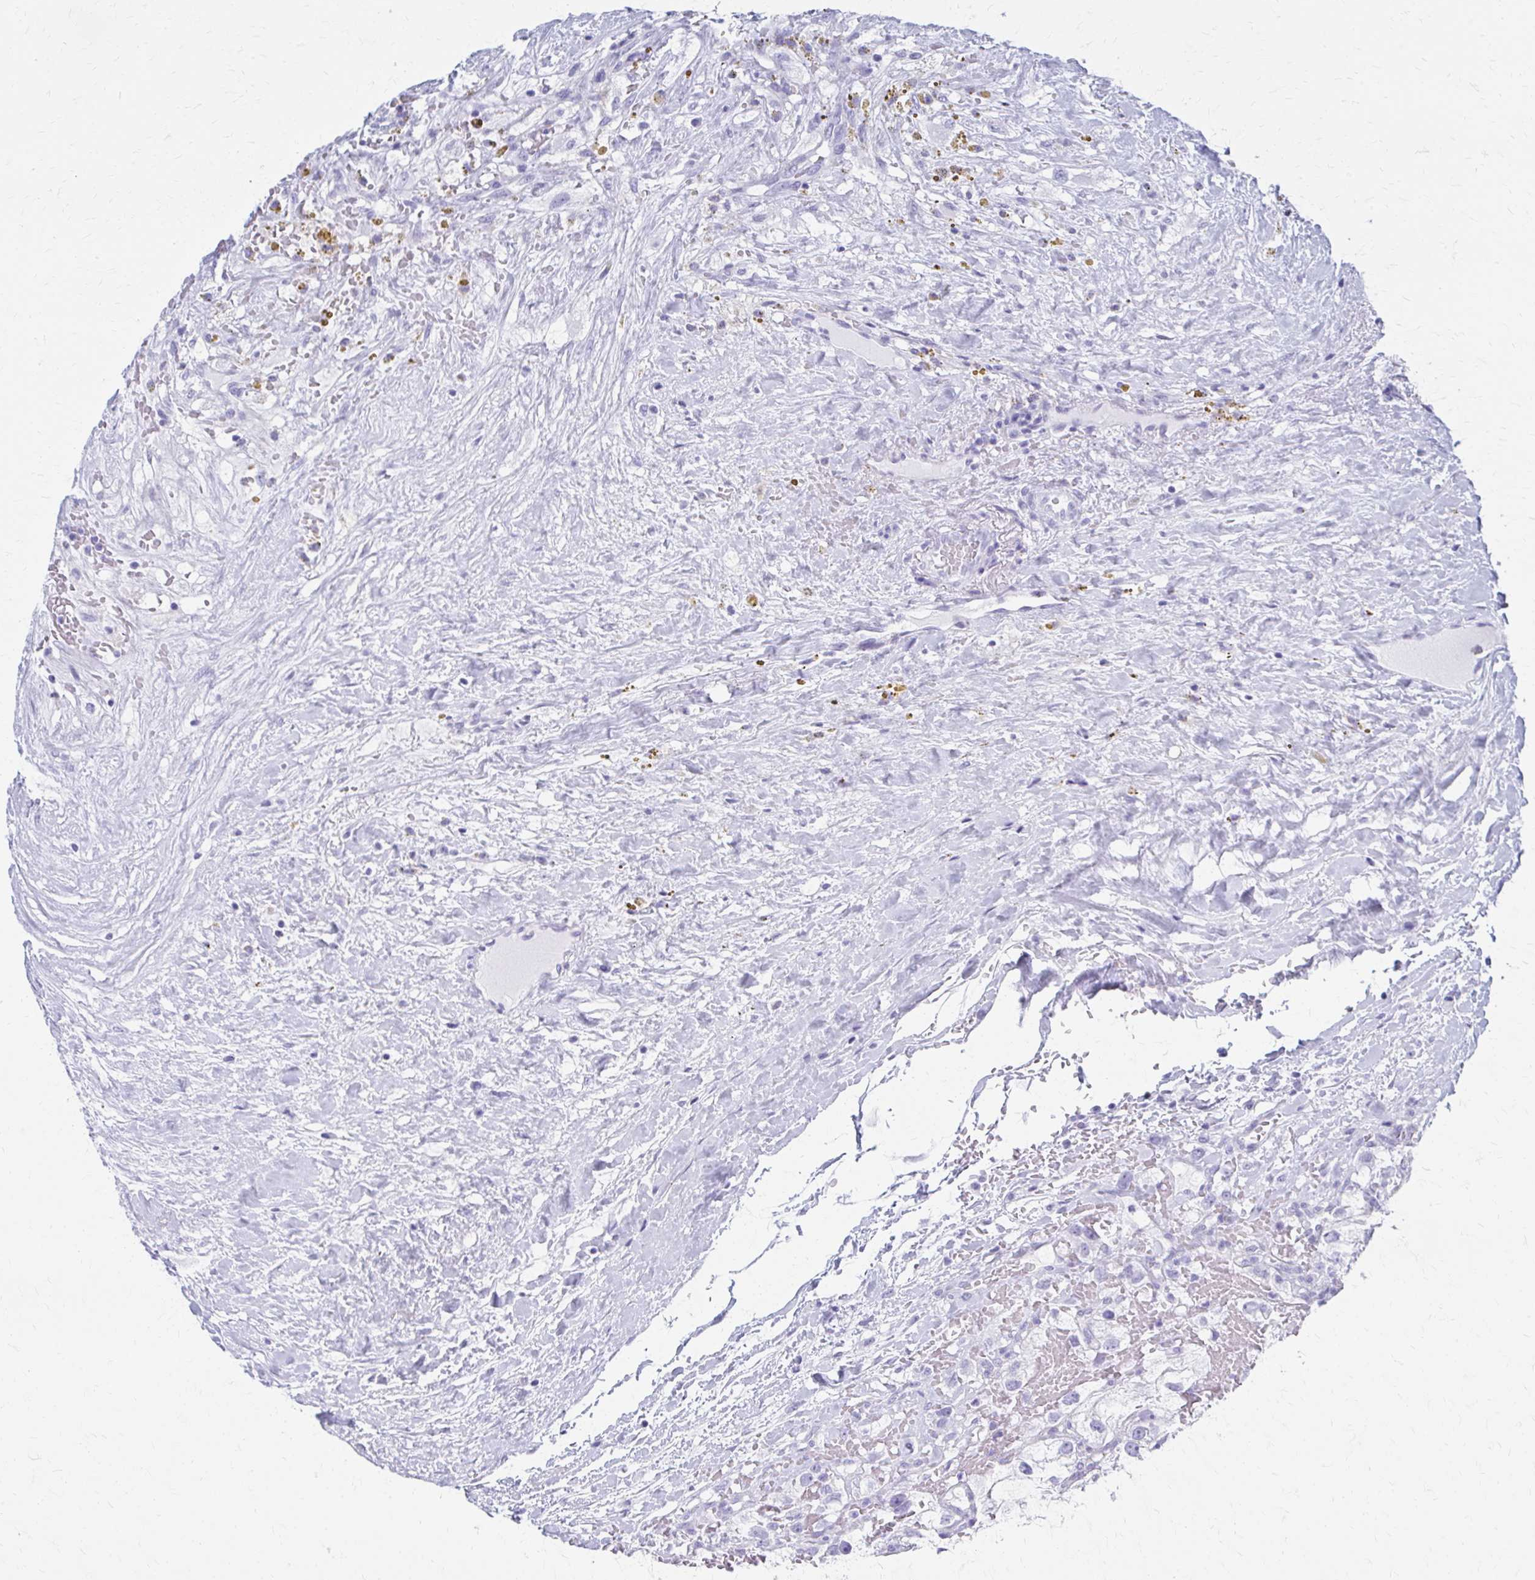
{"staining": {"intensity": "negative", "quantity": "none", "location": "none"}, "tissue": "renal cancer", "cell_type": "Tumor cells", "image_type": "cancer", "snomed": [{"axis": "morphology", "description": "Adenocarcinoma, NOS"}, {"axis": "topography", "description": "Kidney"}], "caption": "Tumor cells show no significant staining in renal cancer.", "gene": "CELF5", "patient": {"sex": "male", "age": 59}}